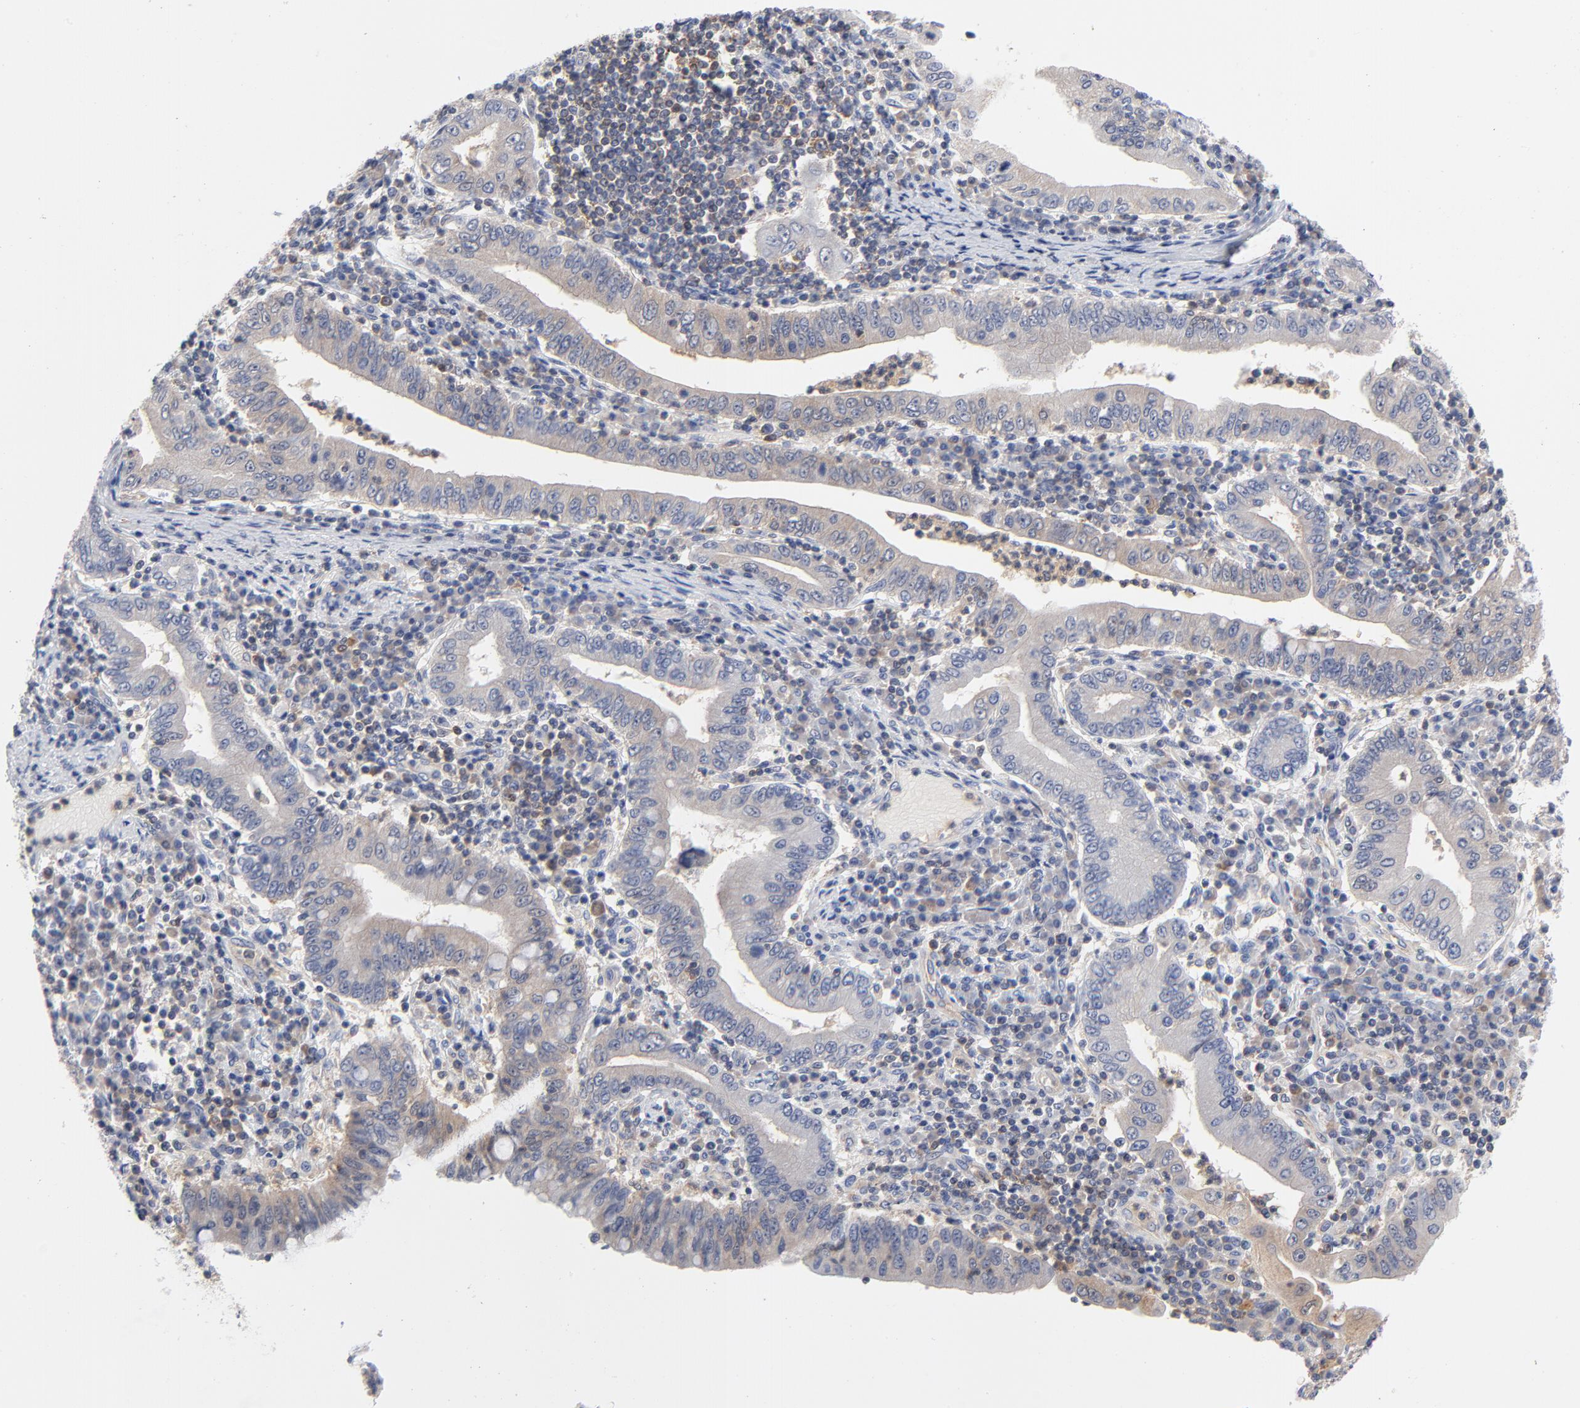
{"staining": {"intensity": "weak", "quantity": "25%-75%", "location": "cytoplasmic/membranous"}, "tissue": "stomach cancer", "cell_type": "Tumor cells", "image_type": "cancer", "snomed": [{"axis": "morphology", "description": "Normal tissue, NOS"}, {"axis": "morphology", "description": "Adenocarcinoma, NOS"}, {"axis": "topography", "description": "Esophagus"}, {"axis": "topography", "description": "Stomach, upper"}, {"axis": "topography", "description": "Peripheral nerve tissue"}], "caption": "Stomach cancer (adenocarcinoma) tissue exhibits weak cytoplasmic/membranous positivity in about 25%-75% of tumor cells", "gene": "CAB39L", "patient": {"sex": "male", "age": 62}}